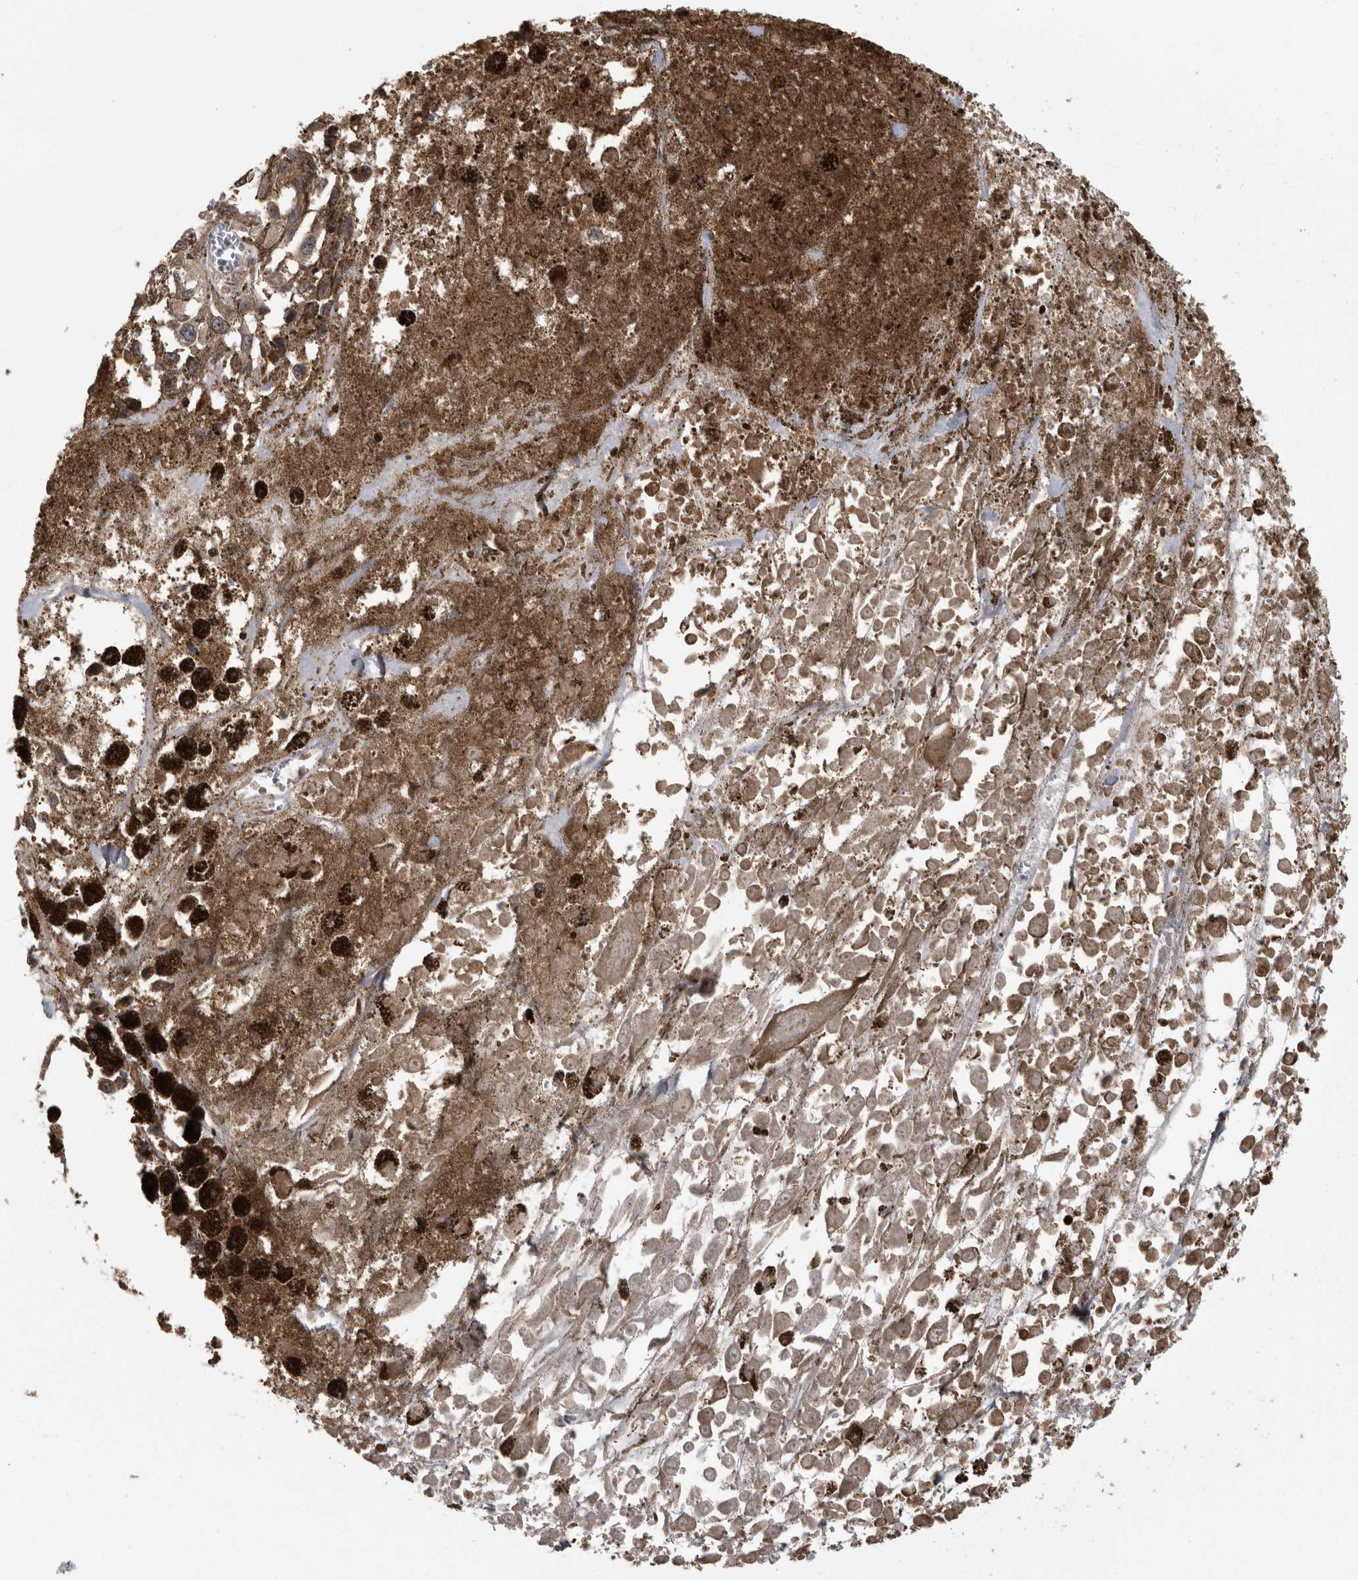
{"staining": {"intensity": "weak", "quantity": ">75%", "location": "cytoplasmic/membranous"}, "tissue": "melanoma", "cell_type": "Tumor cells", "image_type": "cancer", "snomed": [{"axis": "morphology", "description": "Malignant melanoma, Metastatic site"}, {"axis": "topography", "description": "Lymph node"}], "caption": "Weak cytoplasmic/membranous protein positivity is present in approximately >75% of tumor cells in malignant melanoma (metastatic site).", "gene": "RAB29", "patient": {"sex": "male", "age": 59}}